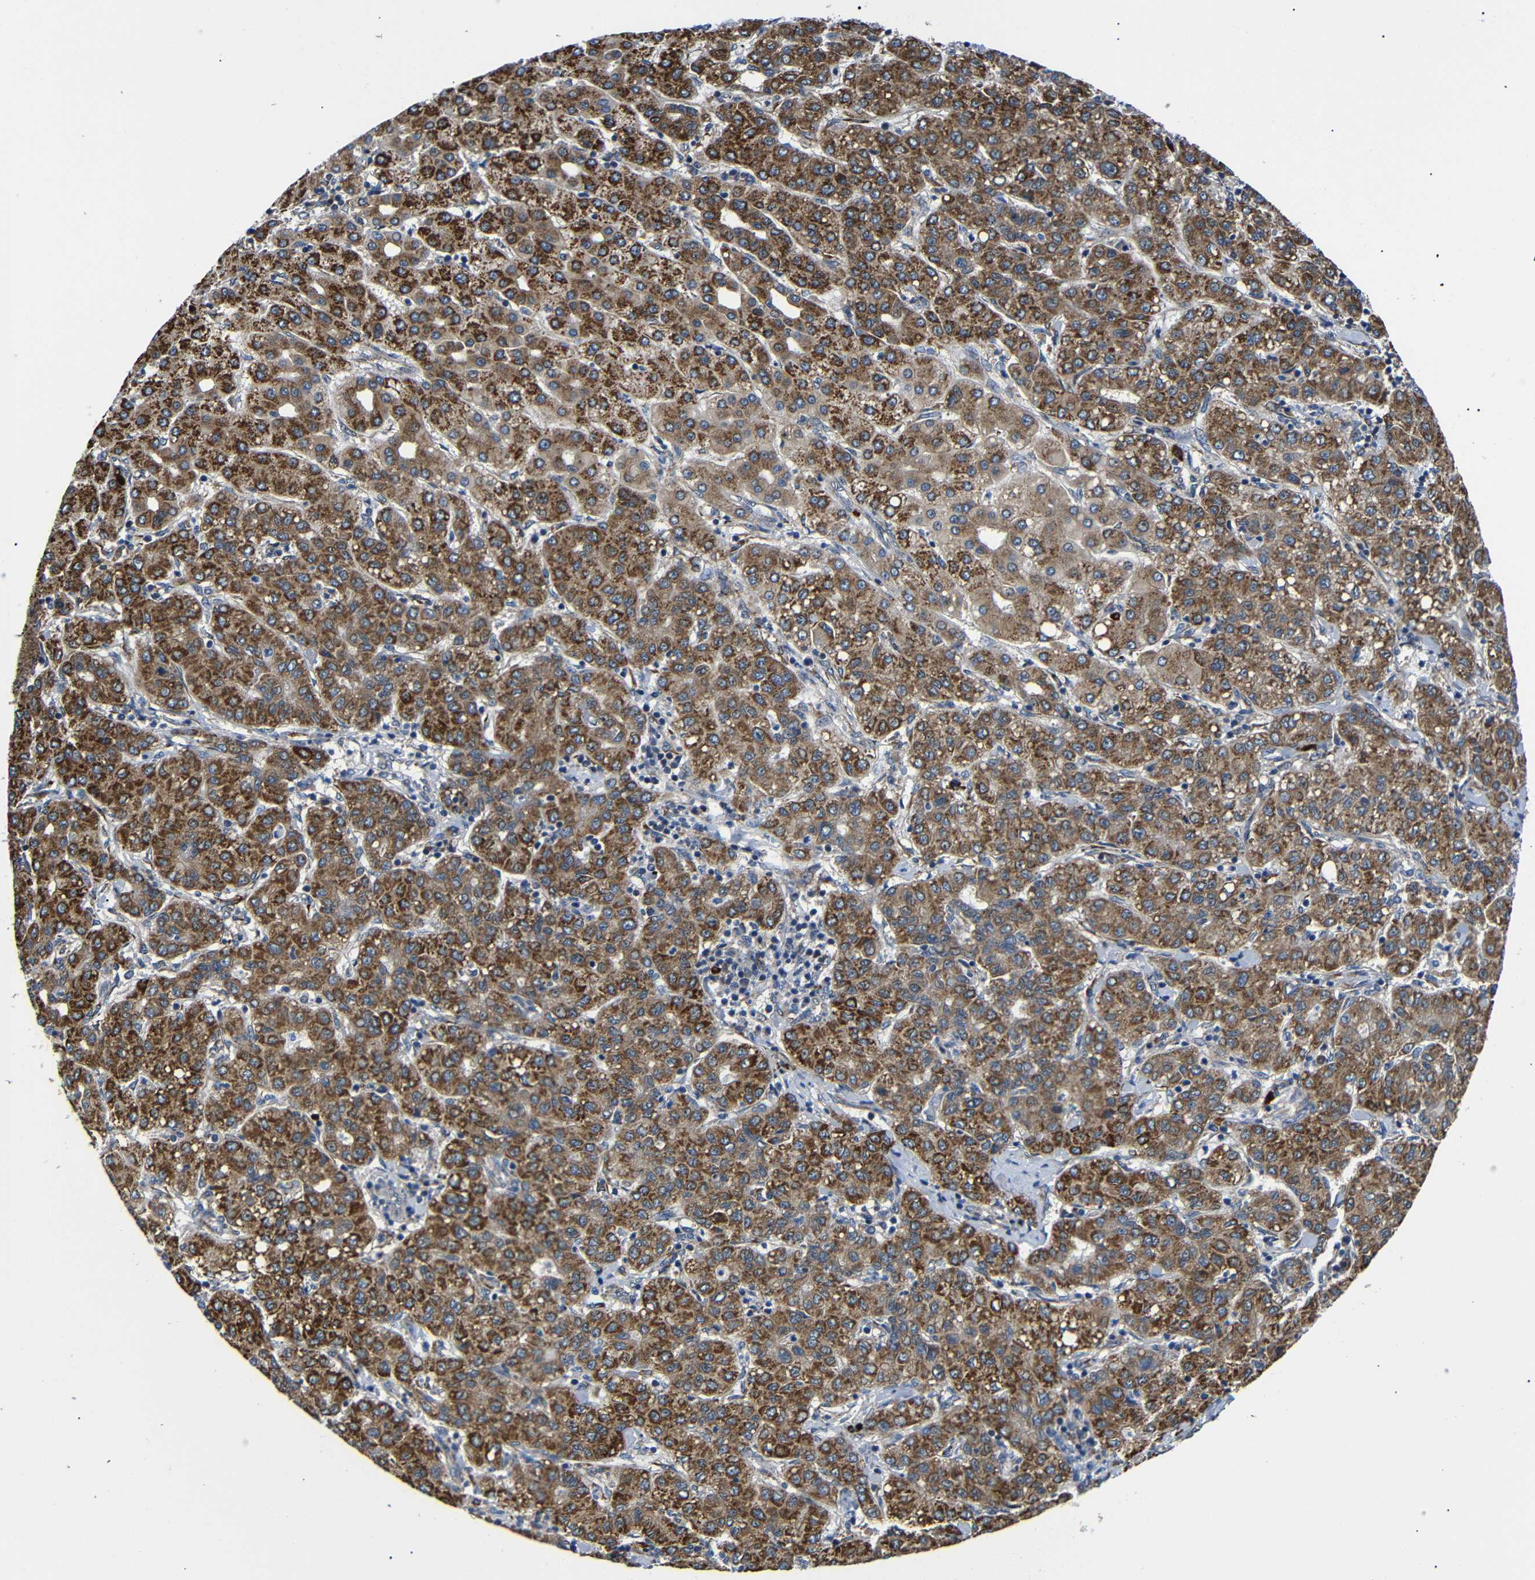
{"staining": {"intensity": "strong", "quantity": ">75%", "location": "cytoplasmic/membranous"}, "tissue": "liver cancer", "cell_type": "Tumor cells", "image_type": "cancer", "snomed": [{"axis": "morphology", "description": "Carcinoma, Hepatocellular, NOS"}, {"axis": "topography", "description": "Liver"}], "caption": "A brown stain labels strong cytoplasmic/membranous positivity of a protein in human liver cancer (hepatocellular carcinoma) tumor cells.", "gene": "KANK4", "patient": {"sex": "male", "age": 65}}